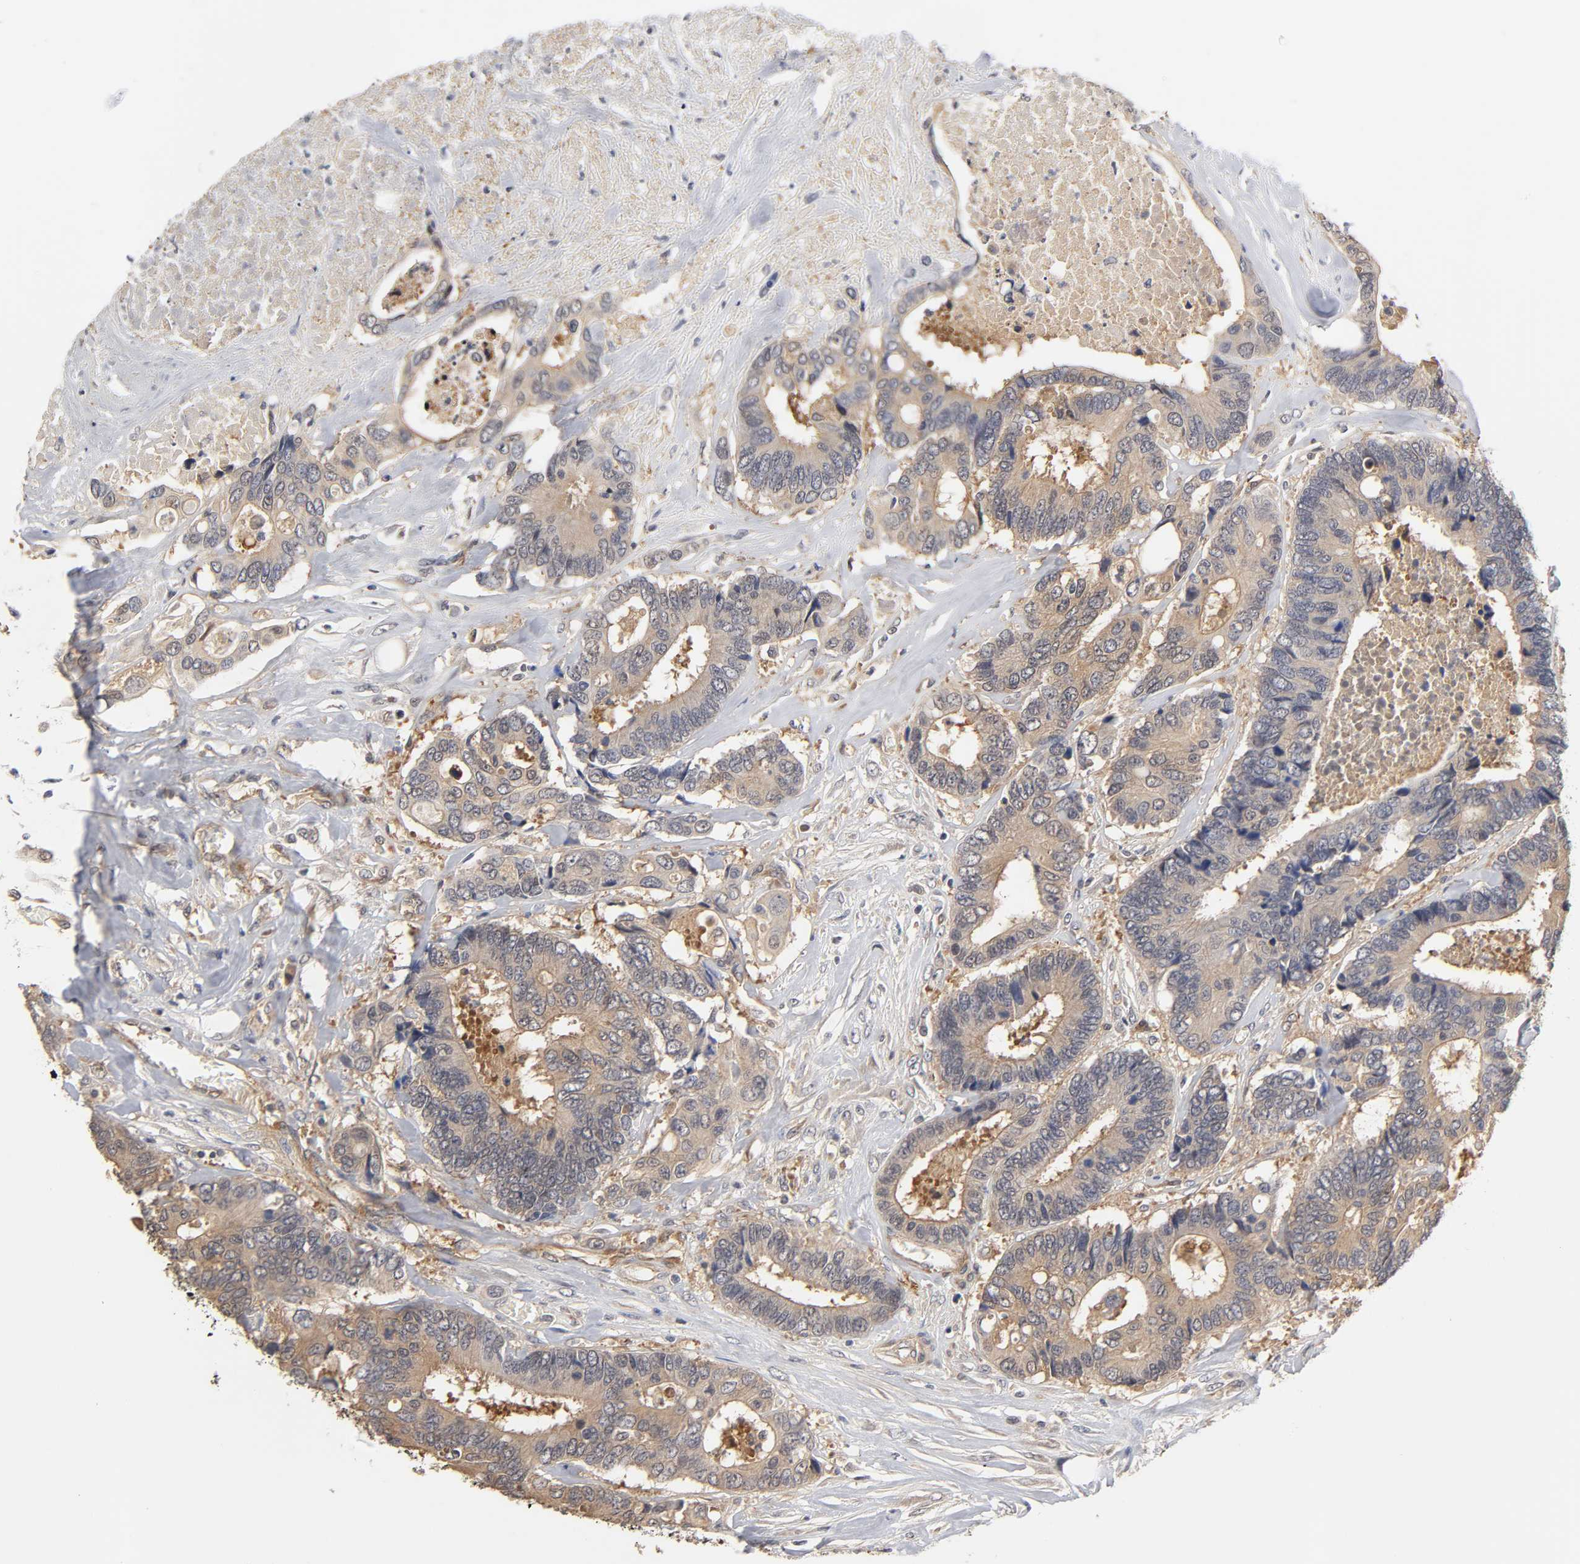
{"staining": {"intensity": "weak", "quantity": ">75%", "location": "cytoplasmic/membranous"}, "tissue": "colorectal cancer", "cell_type": "Tumor cells", "image_type": "cancer", "snomed": [{"axis": "morphology", "description": "Adenocarcinoma, NOS"}, {"axis": "topography", "description": "Rectum"}], "caption": "Weak cytoplasmic/membranous positivity for a protein is present in approximately >75% of tumor cells of colorectal adenocarcinoma using immunohistochemistry.", "gene": "PDE5A", "patient": {"sex": "male", "age": 55}}